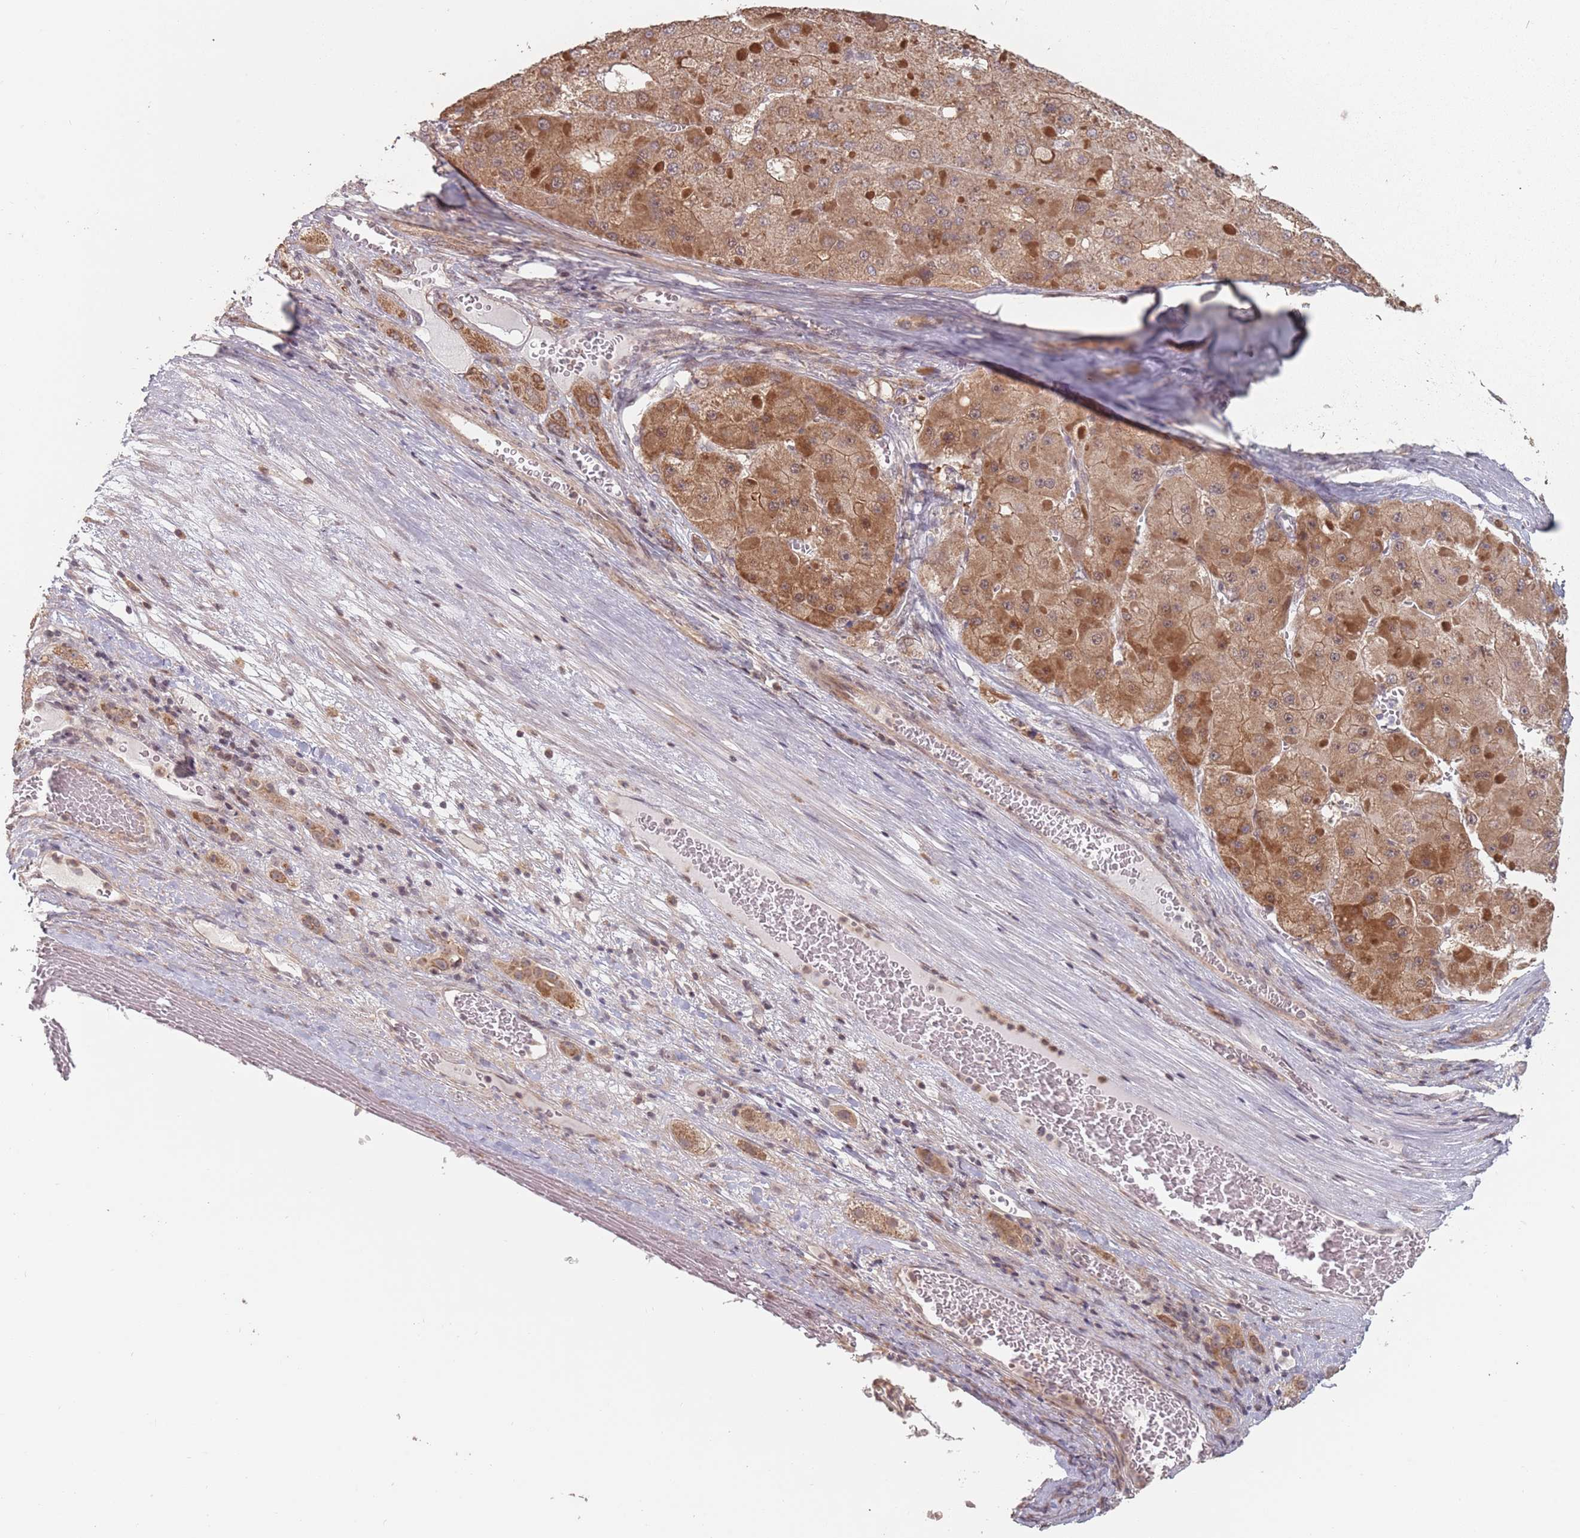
{"staining": {"intensity": "moderate", "quantity": ">75%", "location": "cytoplasmic/membranous"}, "tissue": "liver cancer", "cell_type": "Tumor cells", "image_type": "cancer", "snomed": [{"axis": "morphology", "description": "Carcinoma, Hepatocellular, NOS"}, {"axis": "topography", "description": "Liver"}], "caption": "Liver cancer (hepatocellular carcinoma) stained with DAB IHC exhibits medium levels of moderate cytoplasmic/membranous positivity in about >75% of tumor cells.", "gene": "VPS52", "patient": {"sex": "female", "age": 73}}